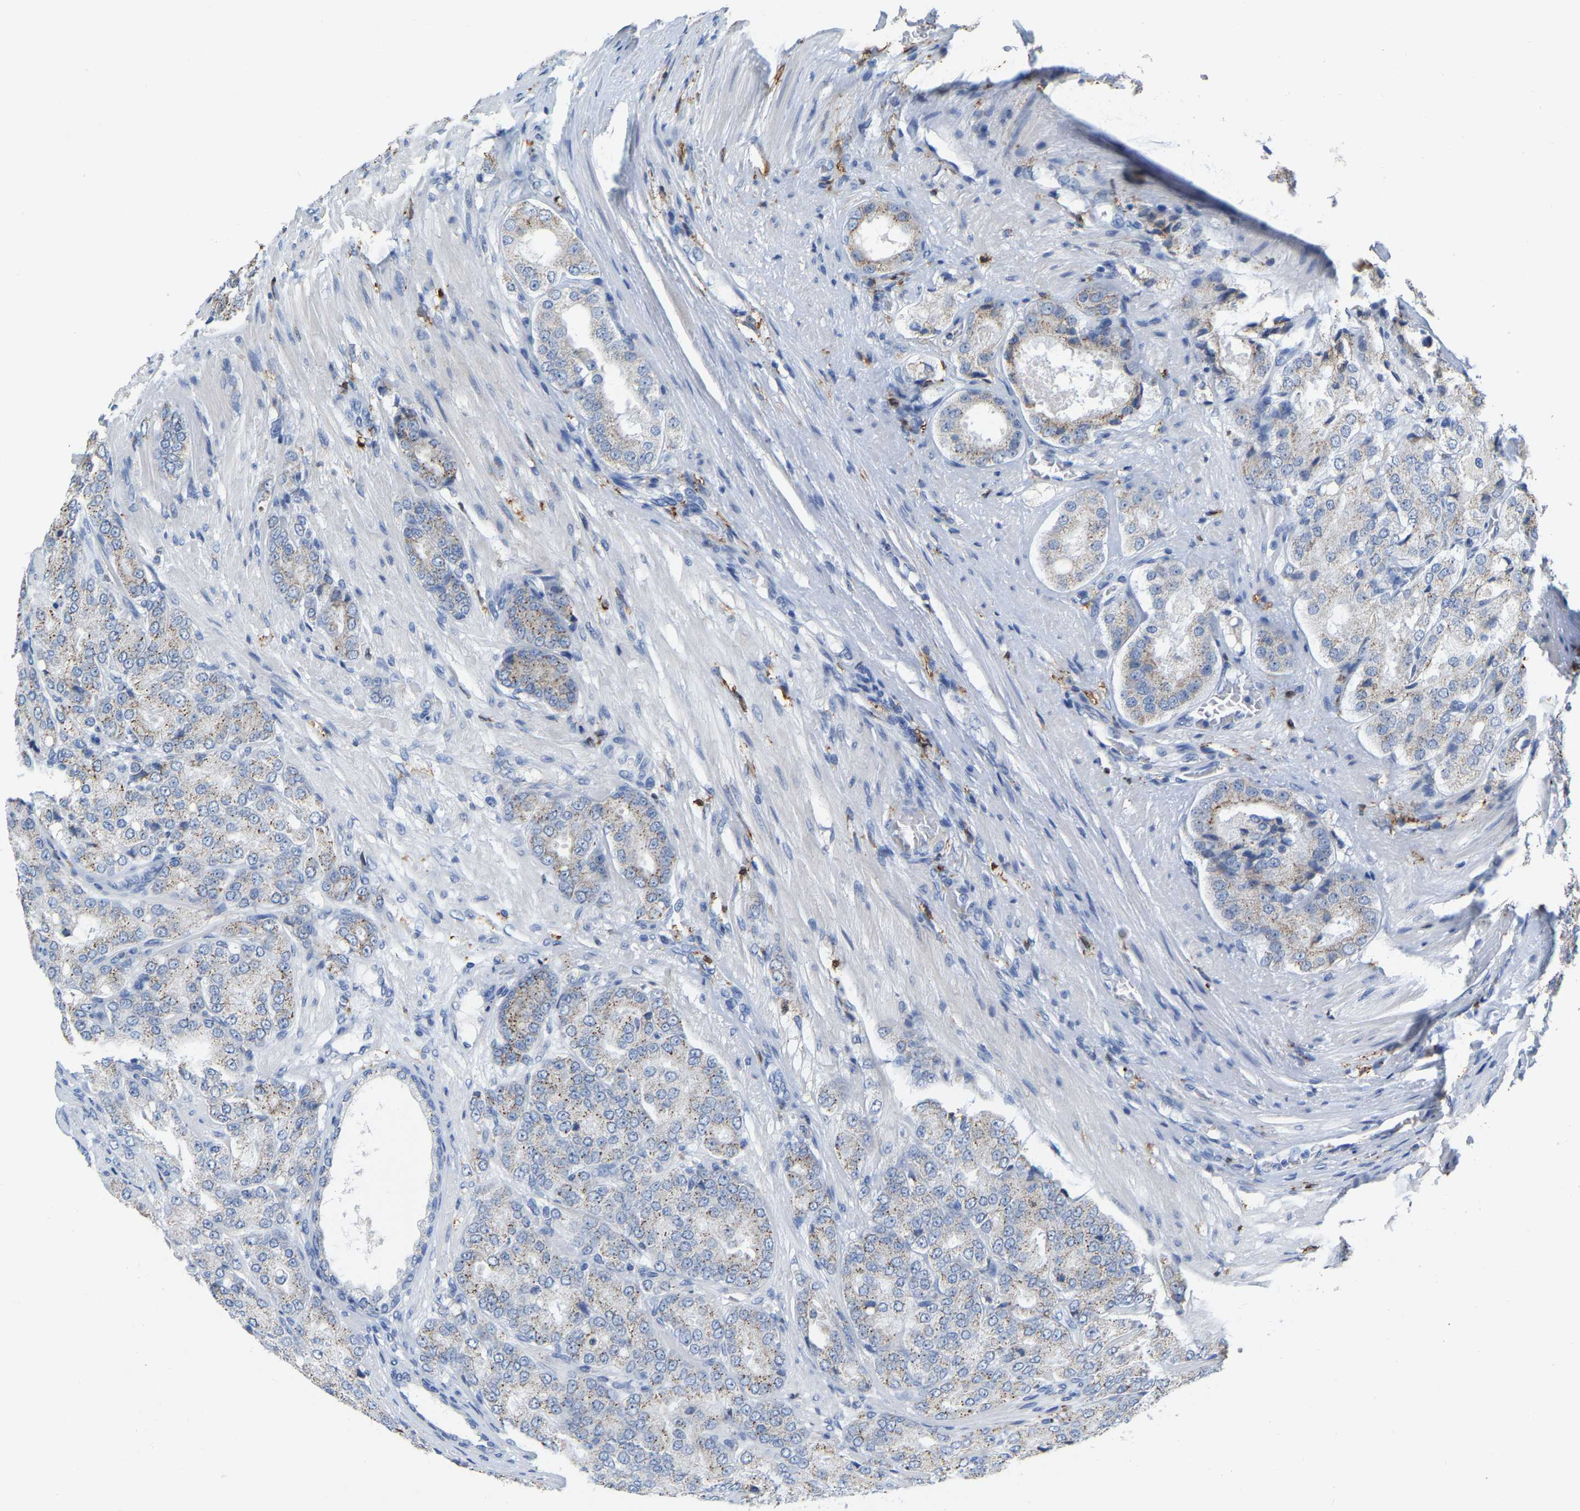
{"staining": {"intensity": "weak", "quantity": "25%-75%", "location": "cytoplasmic/membranous"}, "tissue": "prostate cancer", "cell_type": "Tumor cells", "image_type": "cancer", "snomed": [{"axis": "morphology", "description": "Adenocarcinoma, High grade"}, {"axis": "topography", "description": "Prostate"}], "caption": "Prostate cancer was stained to show a protein in brown. There is low levels of weak cytoplasmic/membranous staining in about 25%-75% of tumor cells.", "gene": "ULBP2", "patient": {"sex": "male", "age": 65}}